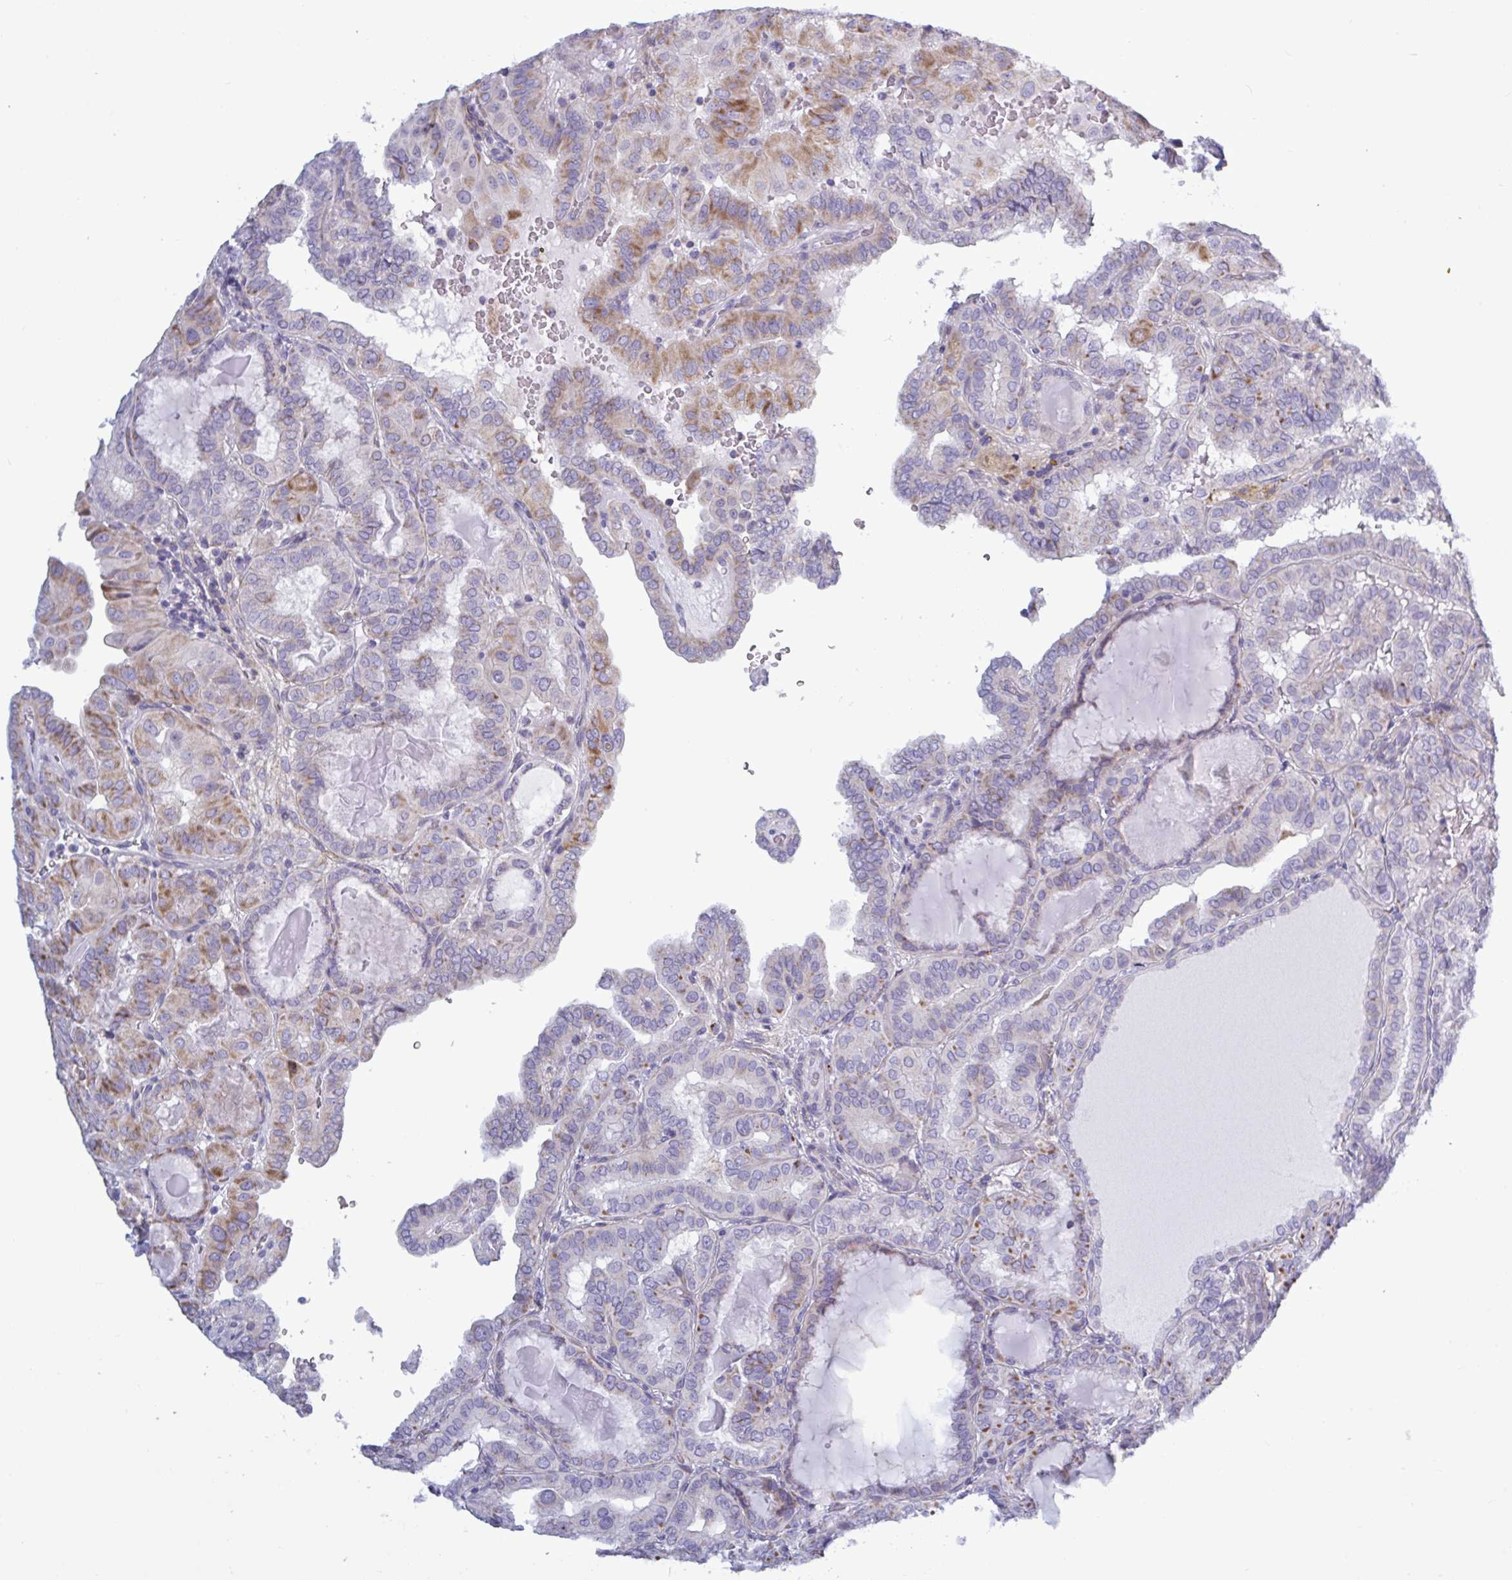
{"staining": {"intensity": "moderate", "quantity": "<25%", "location": "cytoplasmic/membranous"}, "tissue": "thyroid cancer", "cell_type": "Tumor cells", "image_type": "cancer", "snomed": [{"axis": "morphology", "description": "Papillary adenocarcinoma, NOS"}, {"axis": "topography", "description": "Thyroid gland"}], "caption": "Brown immunohistochemical staining in human thyroid papillary adenocarcinoma reveals moderate cytoplasmic/membranous staining in about <25% of tumor cells.", "gene": "ATG9A", "patient": {"sex": "female", "age": 46}}